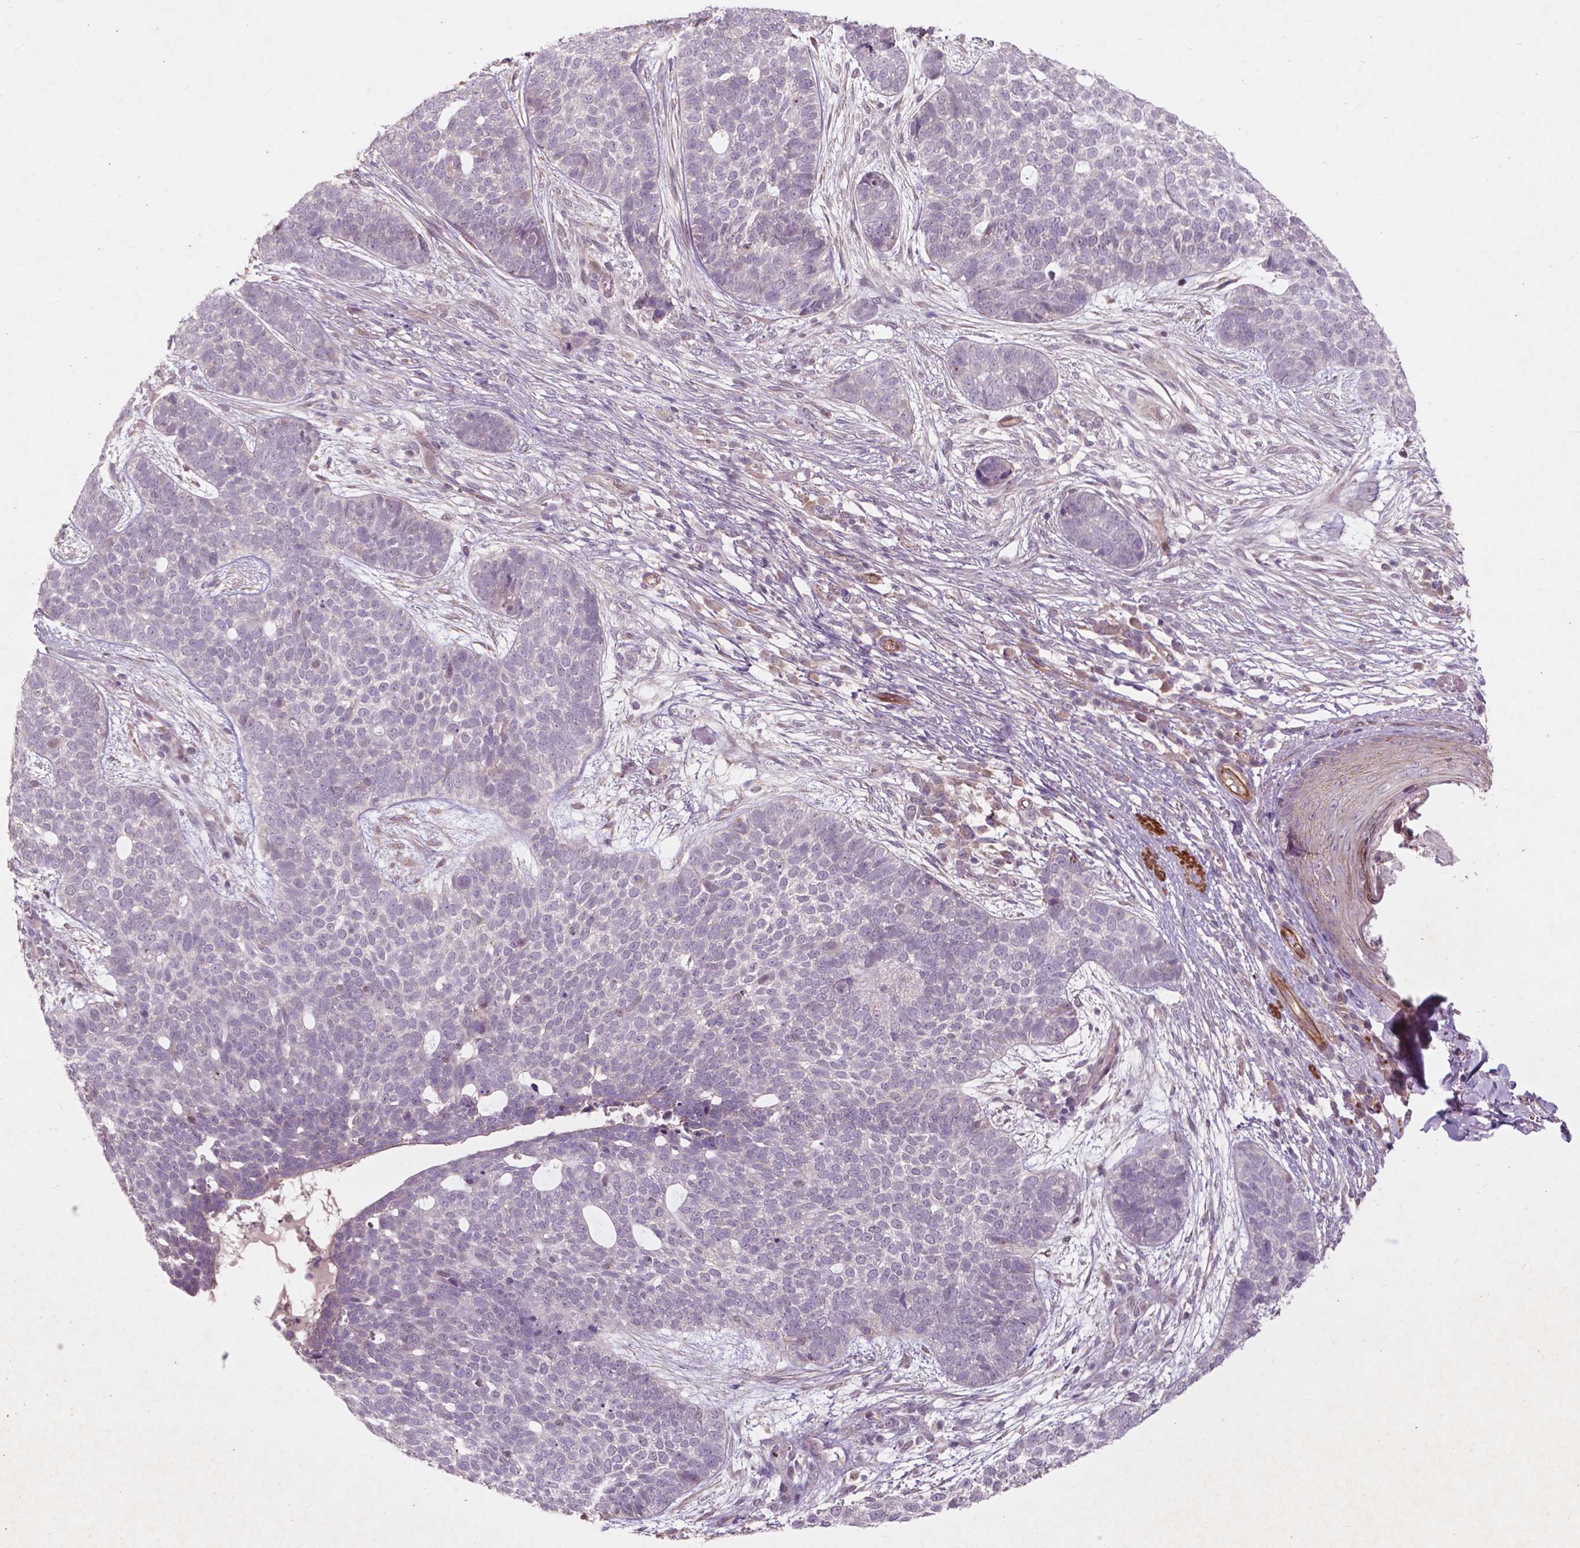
{"staining": {"intensity": "negative", "quantity": "none", "location": "none"}, "tissue": "skin cancer", "cell_type": "Tumor cells", "image_type": "cancer", "snomed": [{"axis": "morphology", "description": "Basal cell carcinoma"}, {"axis": "topography", "description": "Skin"}], "caption": "Micrograph shows no protein expression in tumor cells of skin cancer (basal cell carcinoma) tissue.", "gene": "RFPL4B", "patient": {"sex": "female", "age": 69}}